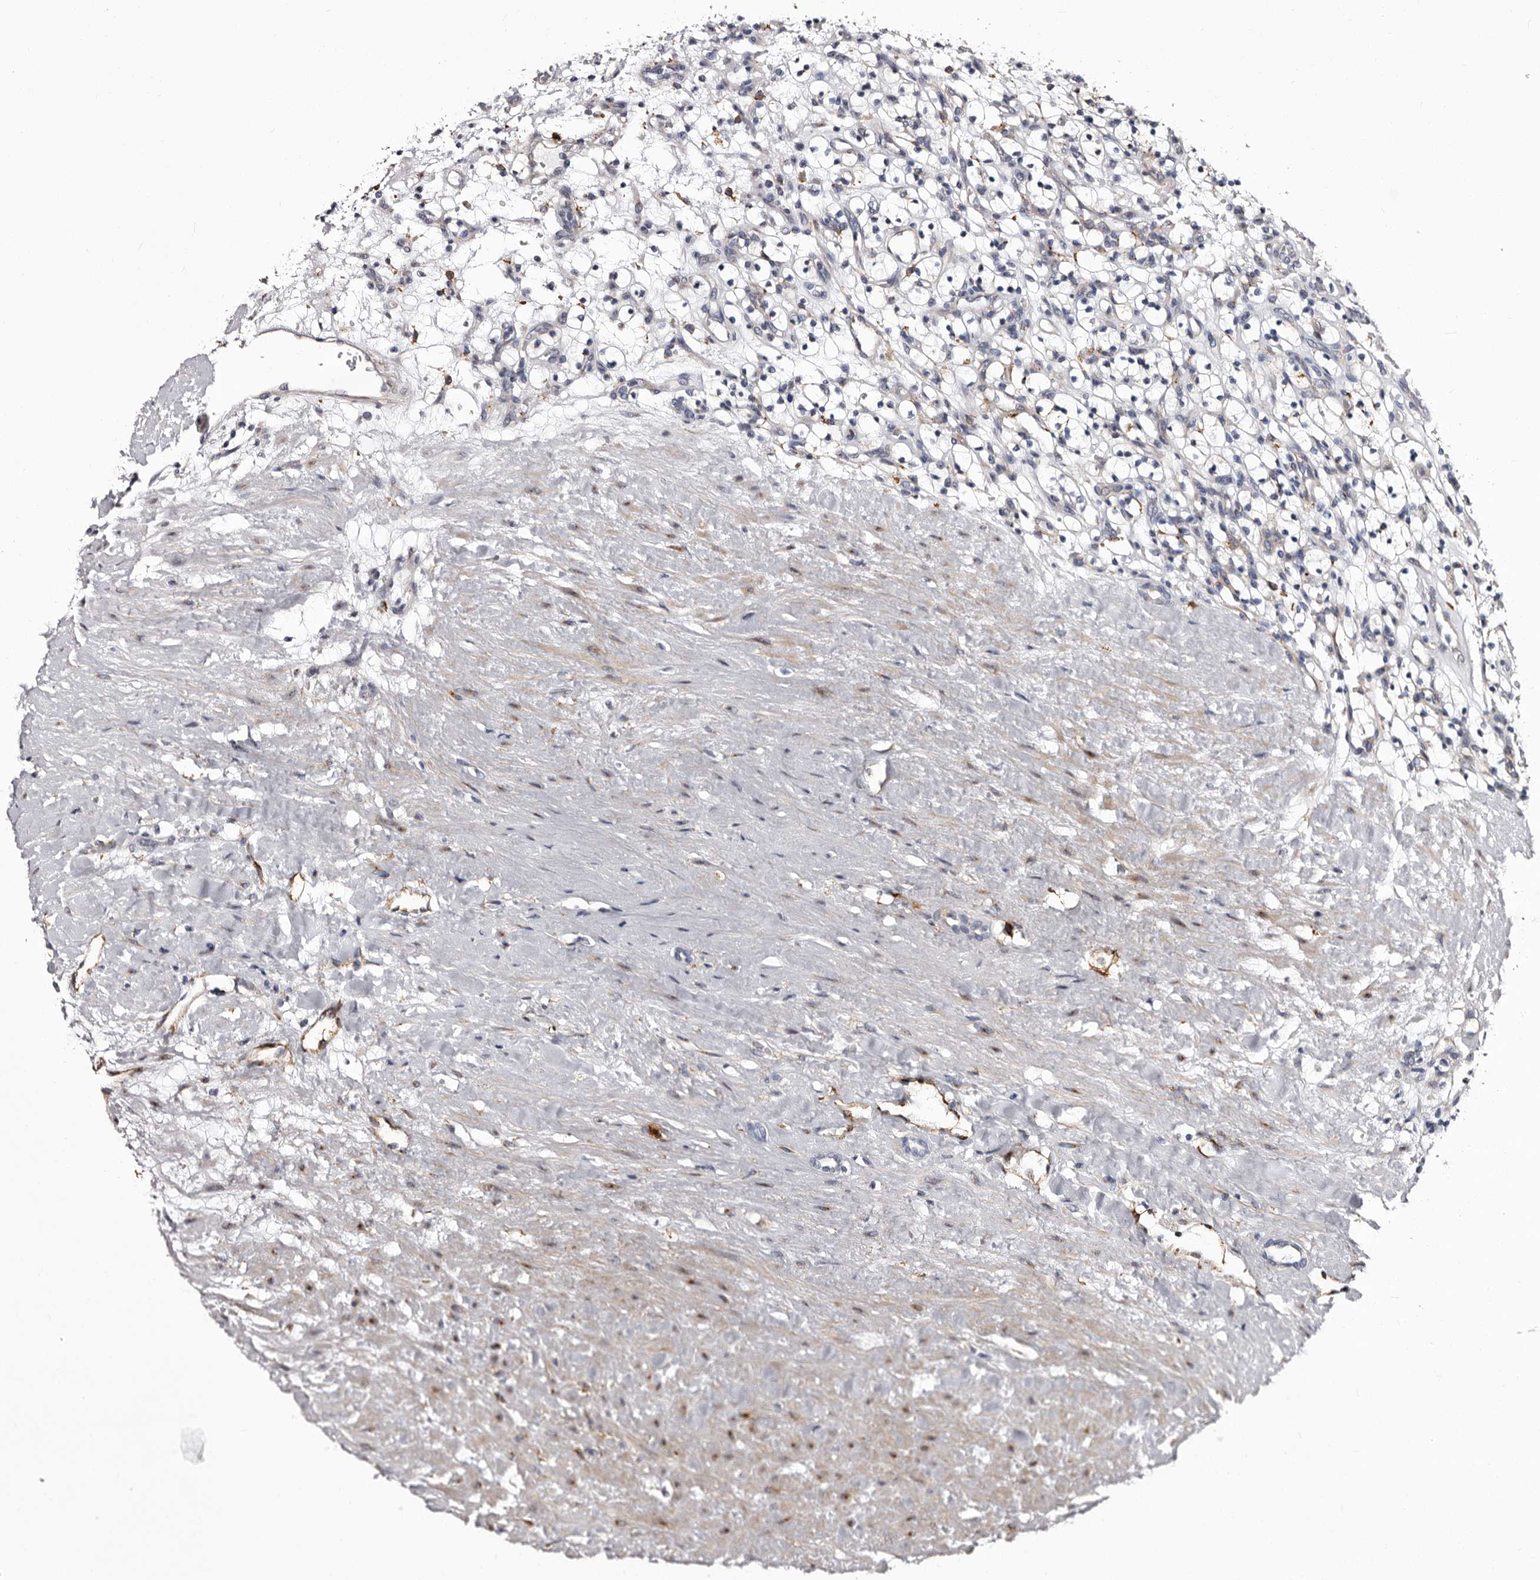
{"staining": {"intensity": "negative", "quantity": "none", "location": "none"}, "tissue": "renal cancer", "cell_type": "Tumor cells", "image_type": "cancer", "snomed": [{"axis": "morphology", "description": "Adenocarcinoma, NOS"}, {"axis": "topography", "description": "Kidney"}], "caption": "High magnification brightfield microscopy of renal cancer (adenocarcinoma) stained with DAB (3,3'-diaminobenzidine) (brown) and counterstained with hematoxylin (blue): tumor cells show no significant positivity.", "gene": "AUNIP", "patient": {"sex": "female", "age": 57}}